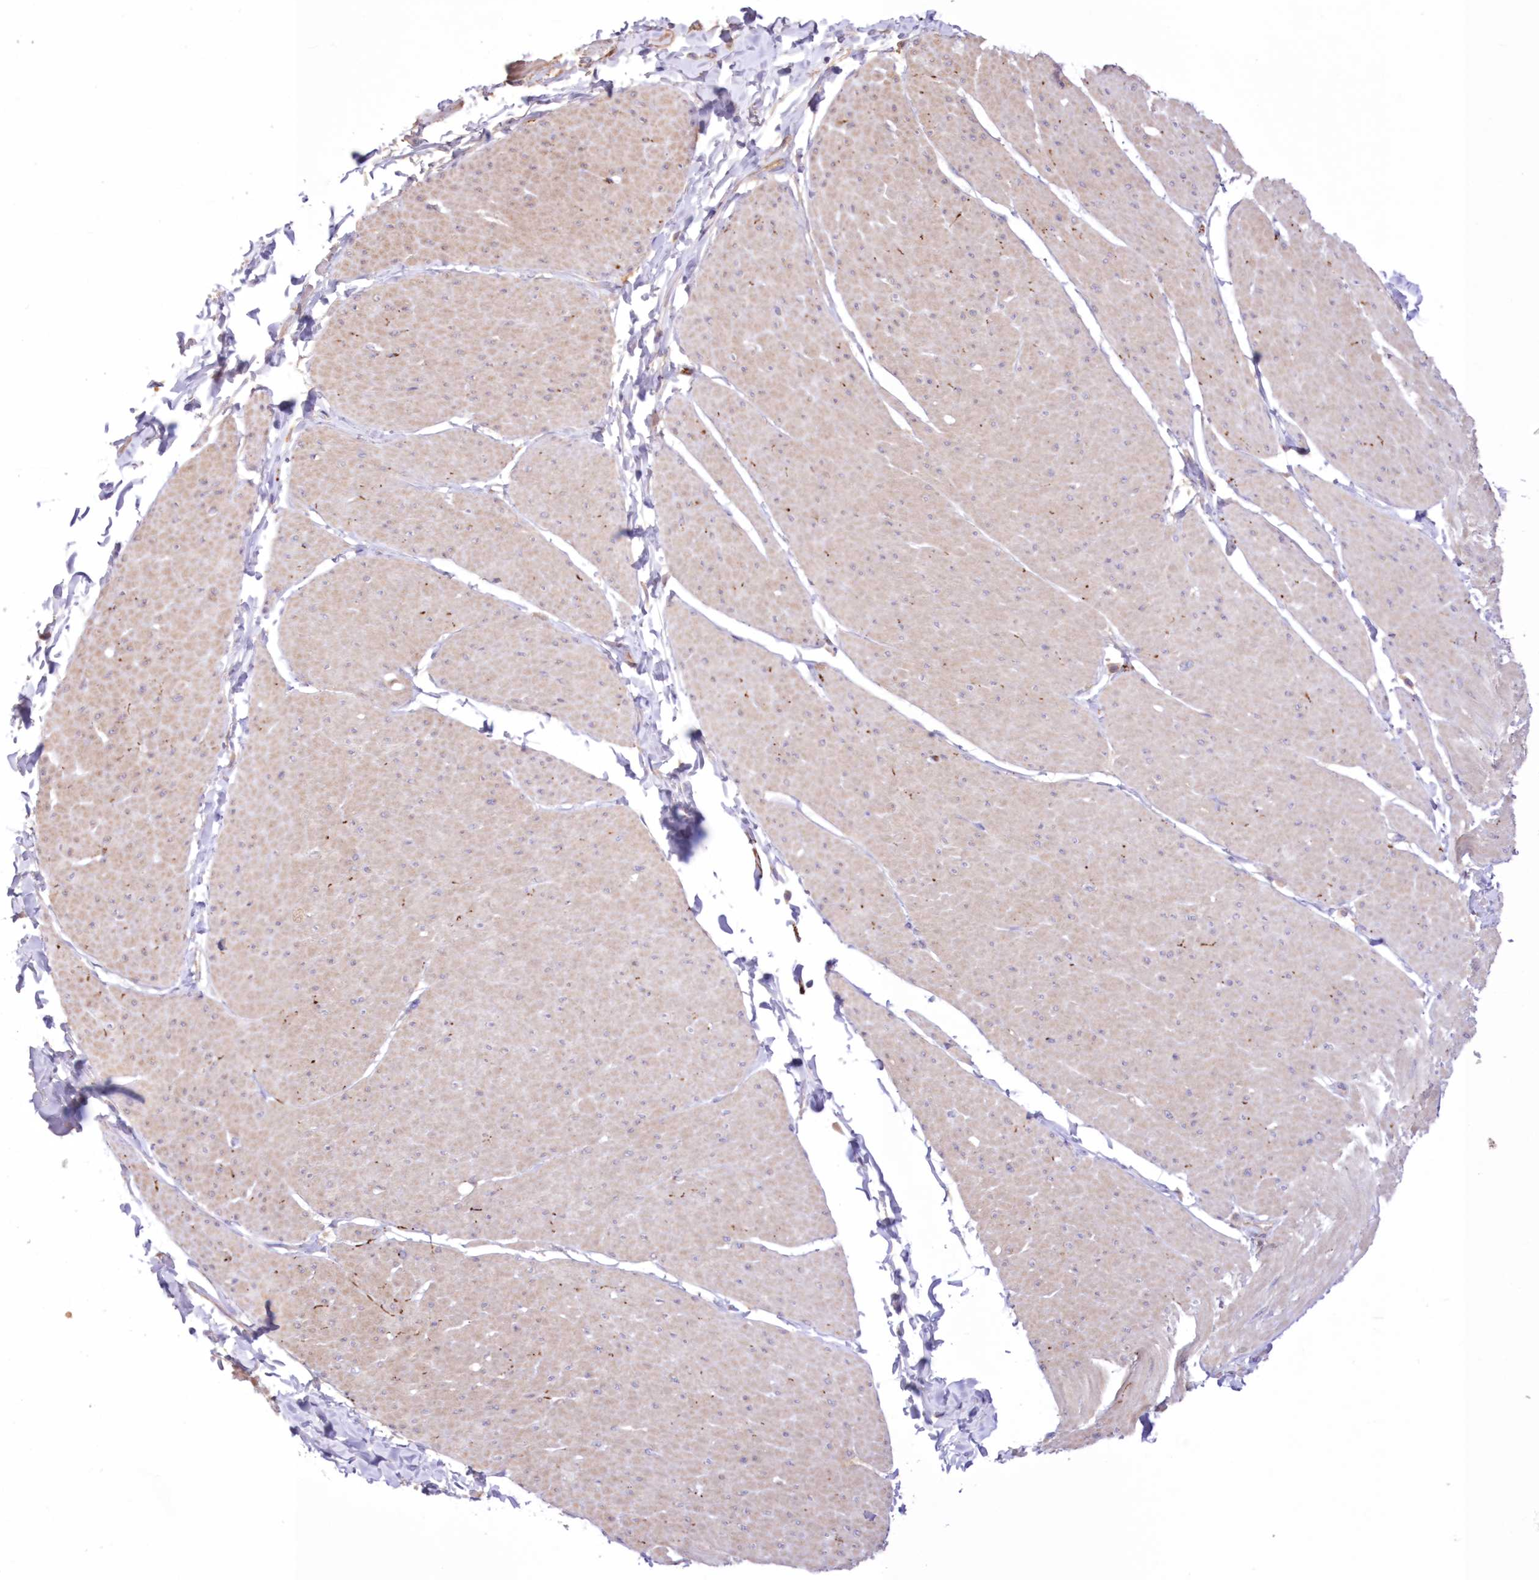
{"staining": {"intensity": "weak", "quantity": "<25%", "location": "cytoplasmic/membranous"}, "tissue": "smooth muscle", "cell_type": "Smooth muscle cells", "image_type": "normal", "snomed": [{"axis": "morphology", "description": "Urothelial carcinoma, High grade"}, {"axis": "topography", "description": "Urinary bladder"}], "caption": "Human smooth muscle stained for a protein using immunohistochemistry displays no staining in smooth muscle cells.", "gene": "FCHO2", "patient": {"sex": "male", "age": 46}}